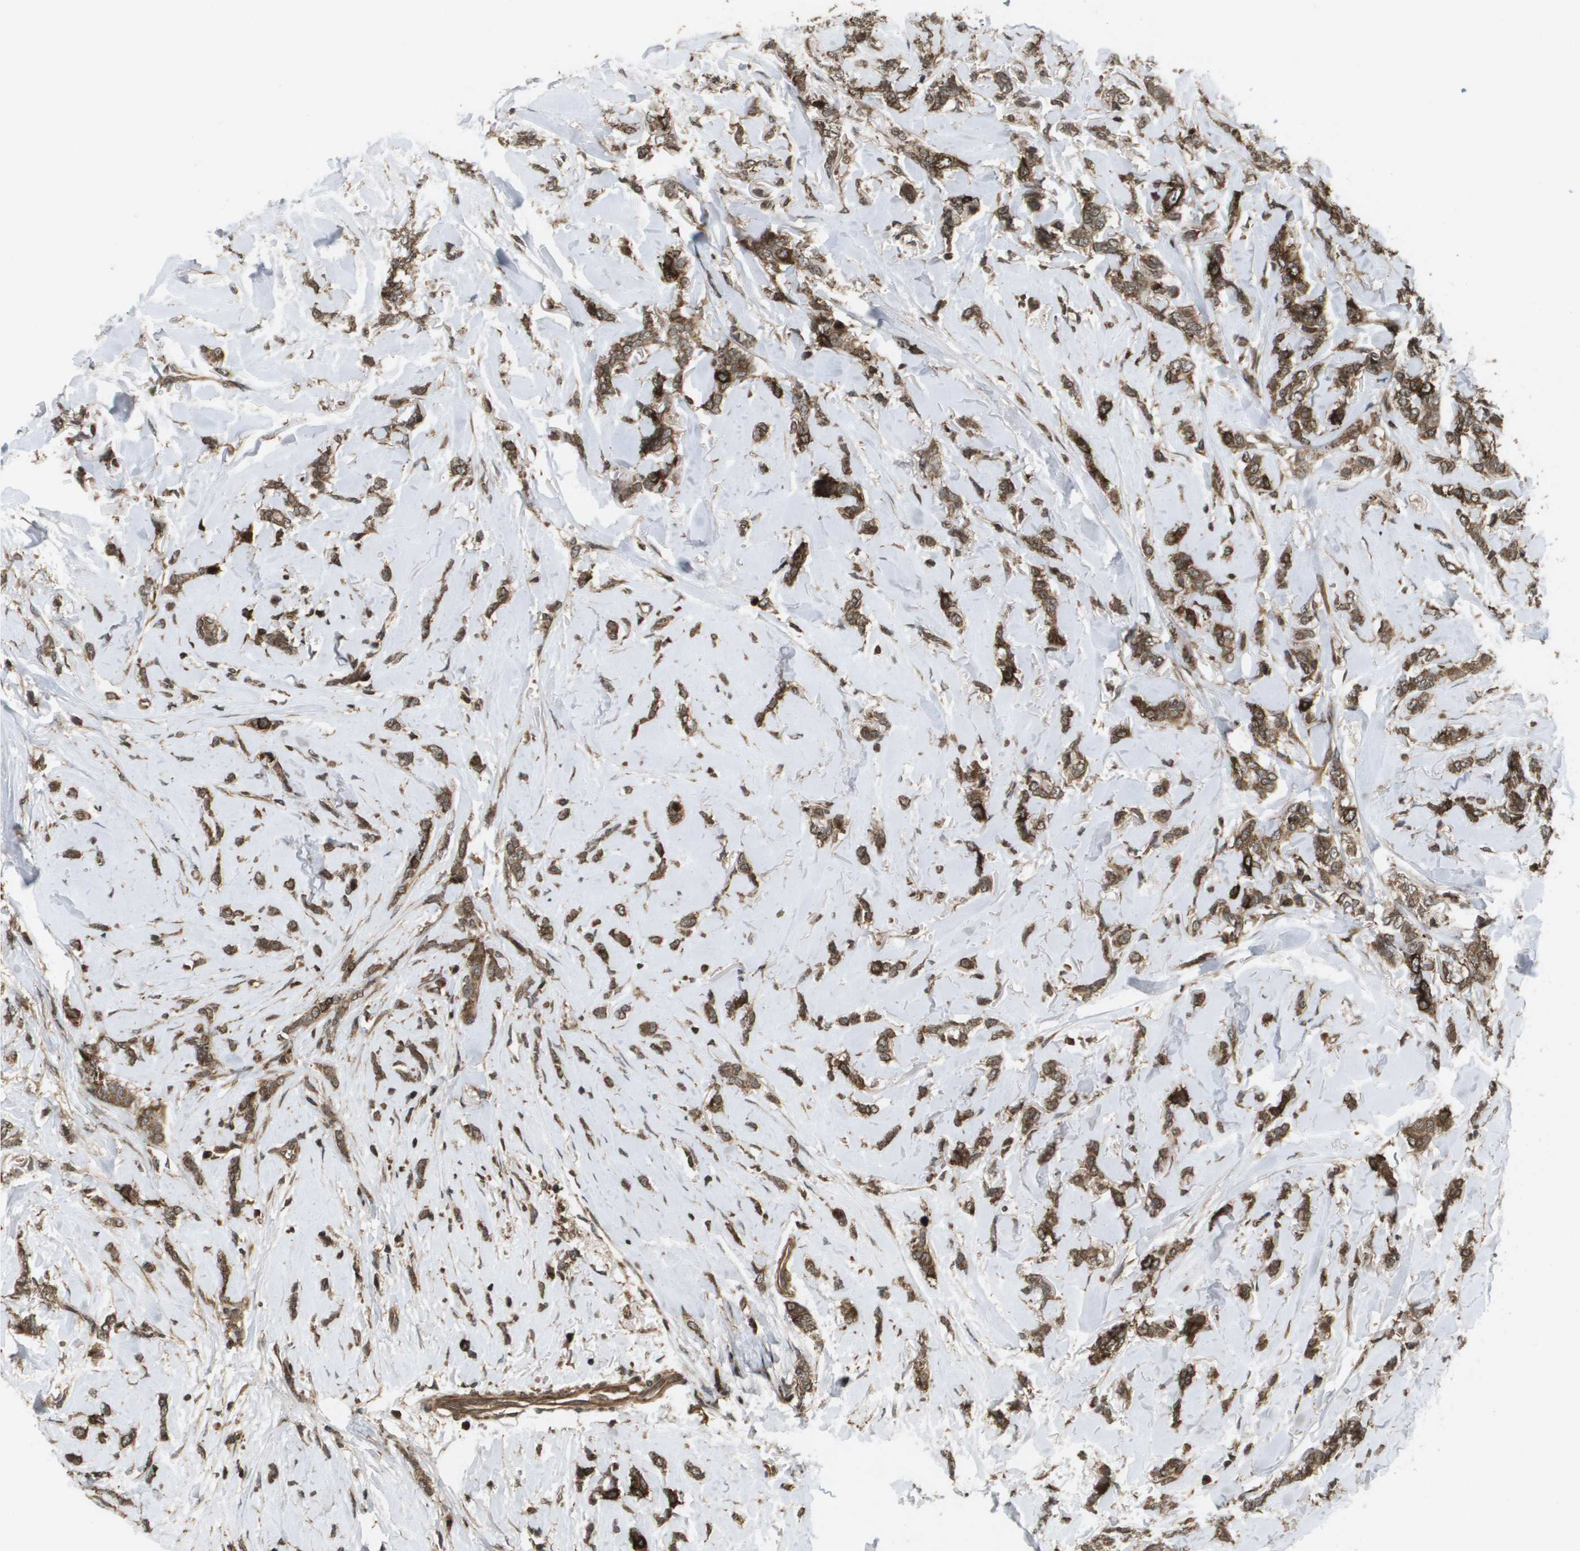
{"staining": {"intensity": "strong", "quantity": ">75%", "location": "cytoplasmic/membranous"}, "tissue": "breast cancer", "cell_type": "Tumor cells", "image_type": "cancer", "snomed": [{"axis": "morphology", "description": "Lobular carcinoma"}, {"axis": "topography", "description": "Skin"}, {"axis": "topography", "description": "Breast"}], "caption": "DAB immunohistochemical staining of human lobular carcinoma (breast) displays strong cytoplasmic/membranous protein positivity in about >75% of tumor cells.", "gene": "KIF11", "patient": {"sex": "female", "age": 46}}